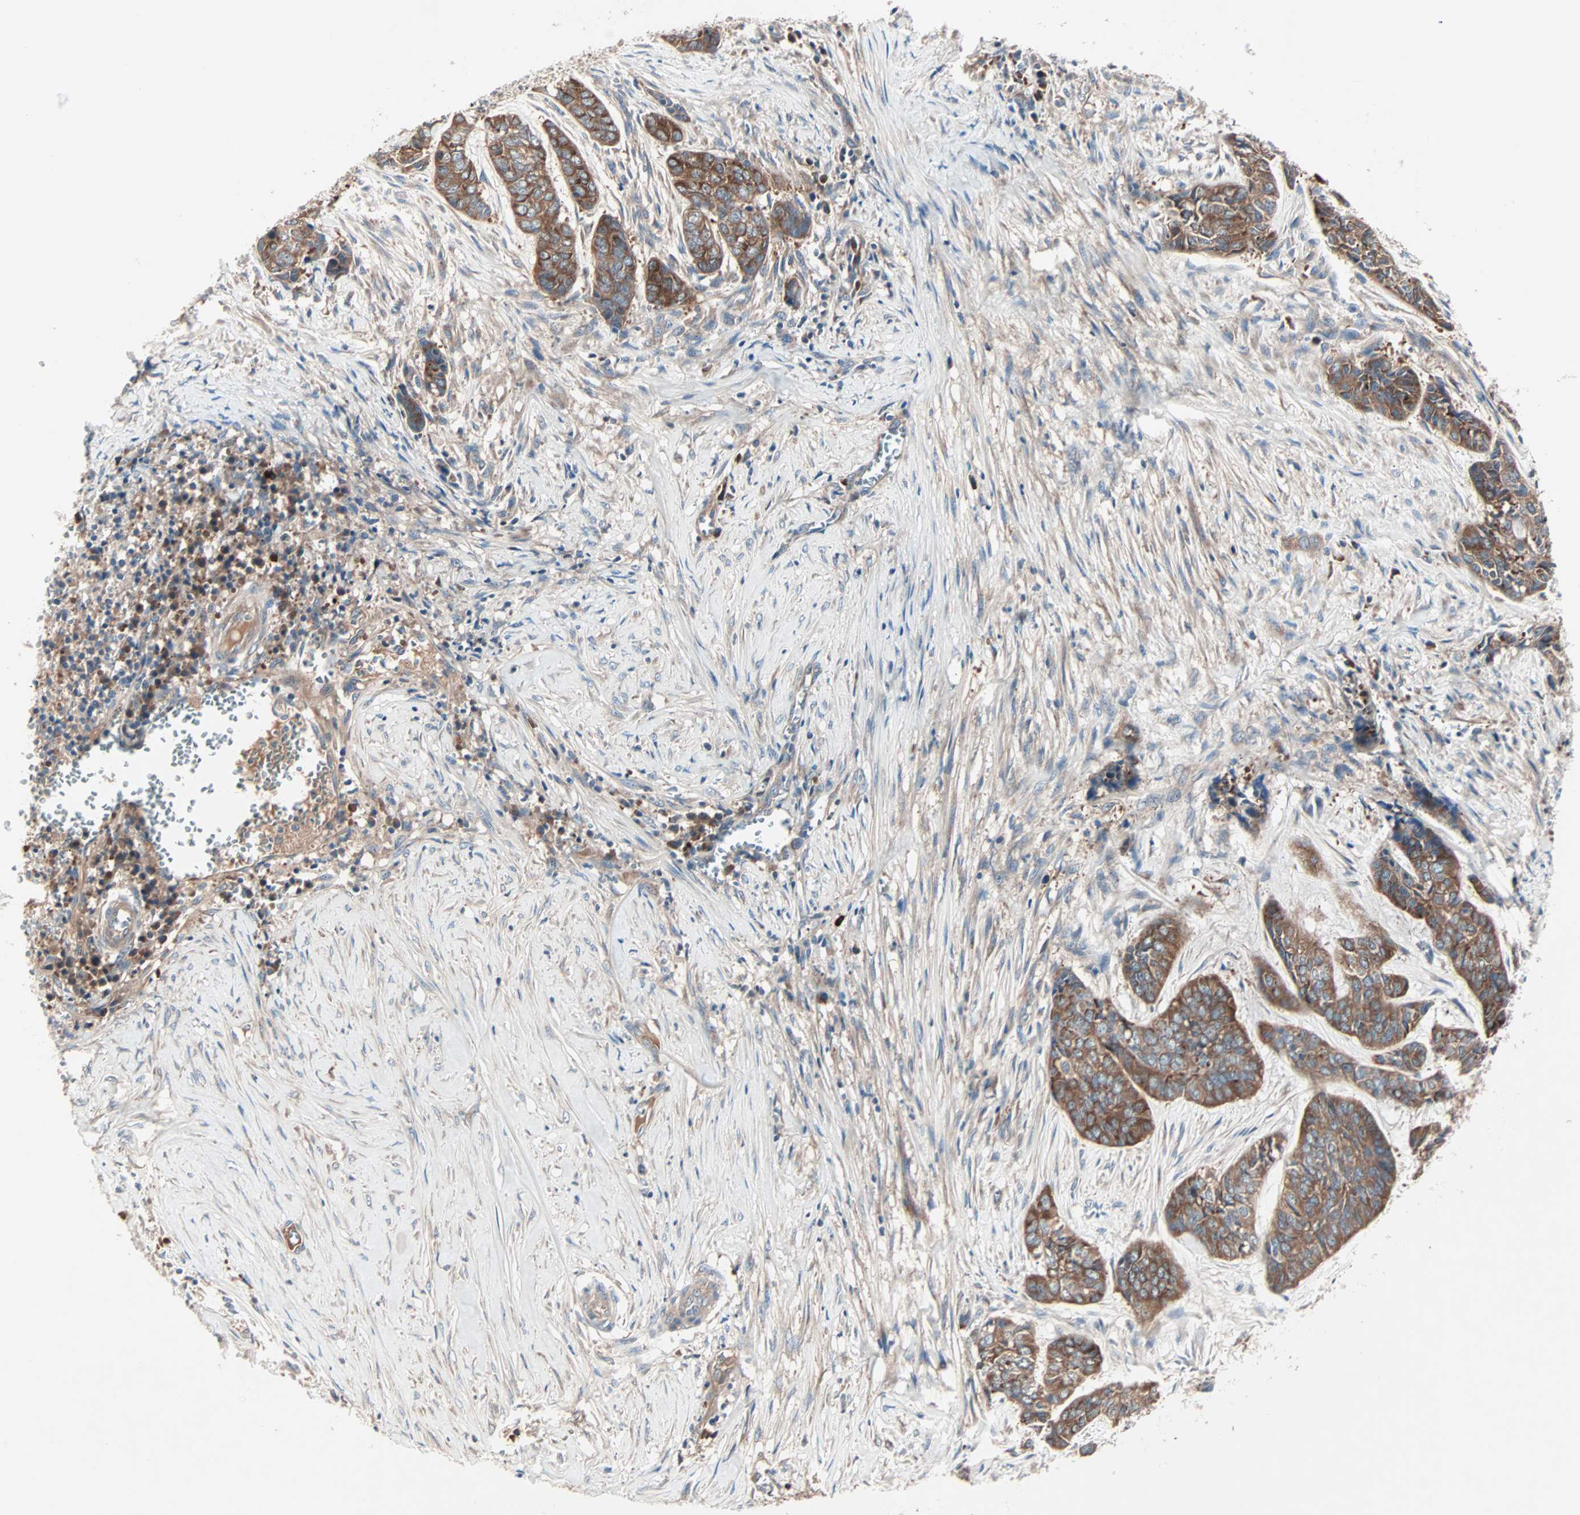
{"staining": {"intensity": "strong", "quantity": ">75%", "location": "cytoplasmic/membranous"}, "tissue": "skin cancer", "cell_type": "Tumor cells", "image_type": "cancer", "snomed": [{"axis": "morphology", "description": "Basal cell carcinoma"}, {"axis": "topography", "description": "Skin"}], "caption": "IHC histopathology image of human skin cancer (basal cell carcinoma) stained for a protein (brown), which displays high levels of strong cytoplasmic/membranous staining in approximately >75% of tumor cells.", "gene": "CAD", "patient": {"sex": "female", "age": 64}}